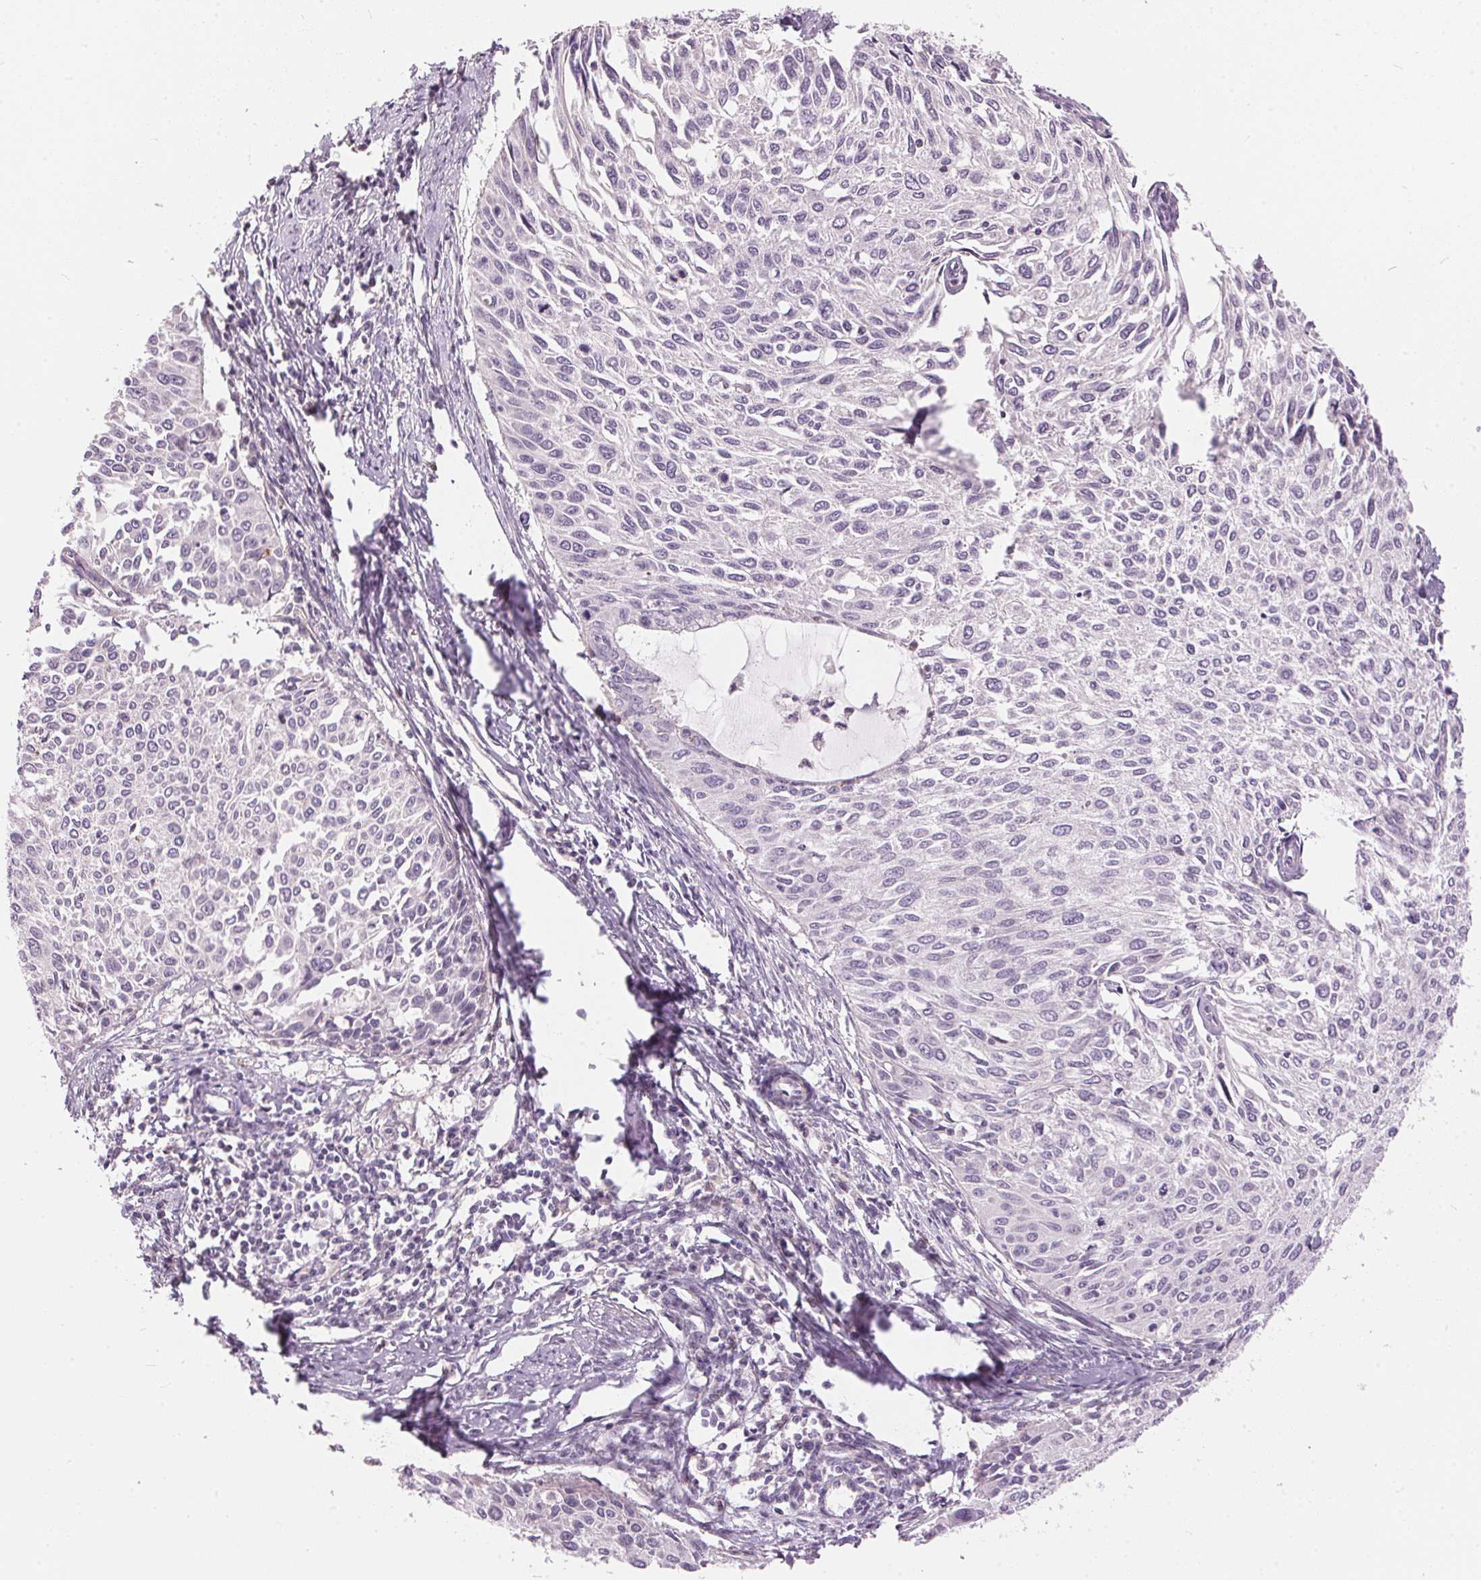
{"staining": {"intensity": "negative", "quantity": "none", "location": "none"}, "tissue": "cervical cancer", "cell_type": "Tumor cells", "image_type": "cancer", "snomed": [{"axis": "morphology", "description": "Squamous cell carcinoma, NOS"}, {"axis": "topography", "description": "Cervix"}], "caption": "This is an IHC image of human cervical cancer (squamous cell carcinoma). There is no staining in tumor cells.", "gene": "UNC13B", "patient": {"sex": "female", "age": 50}}